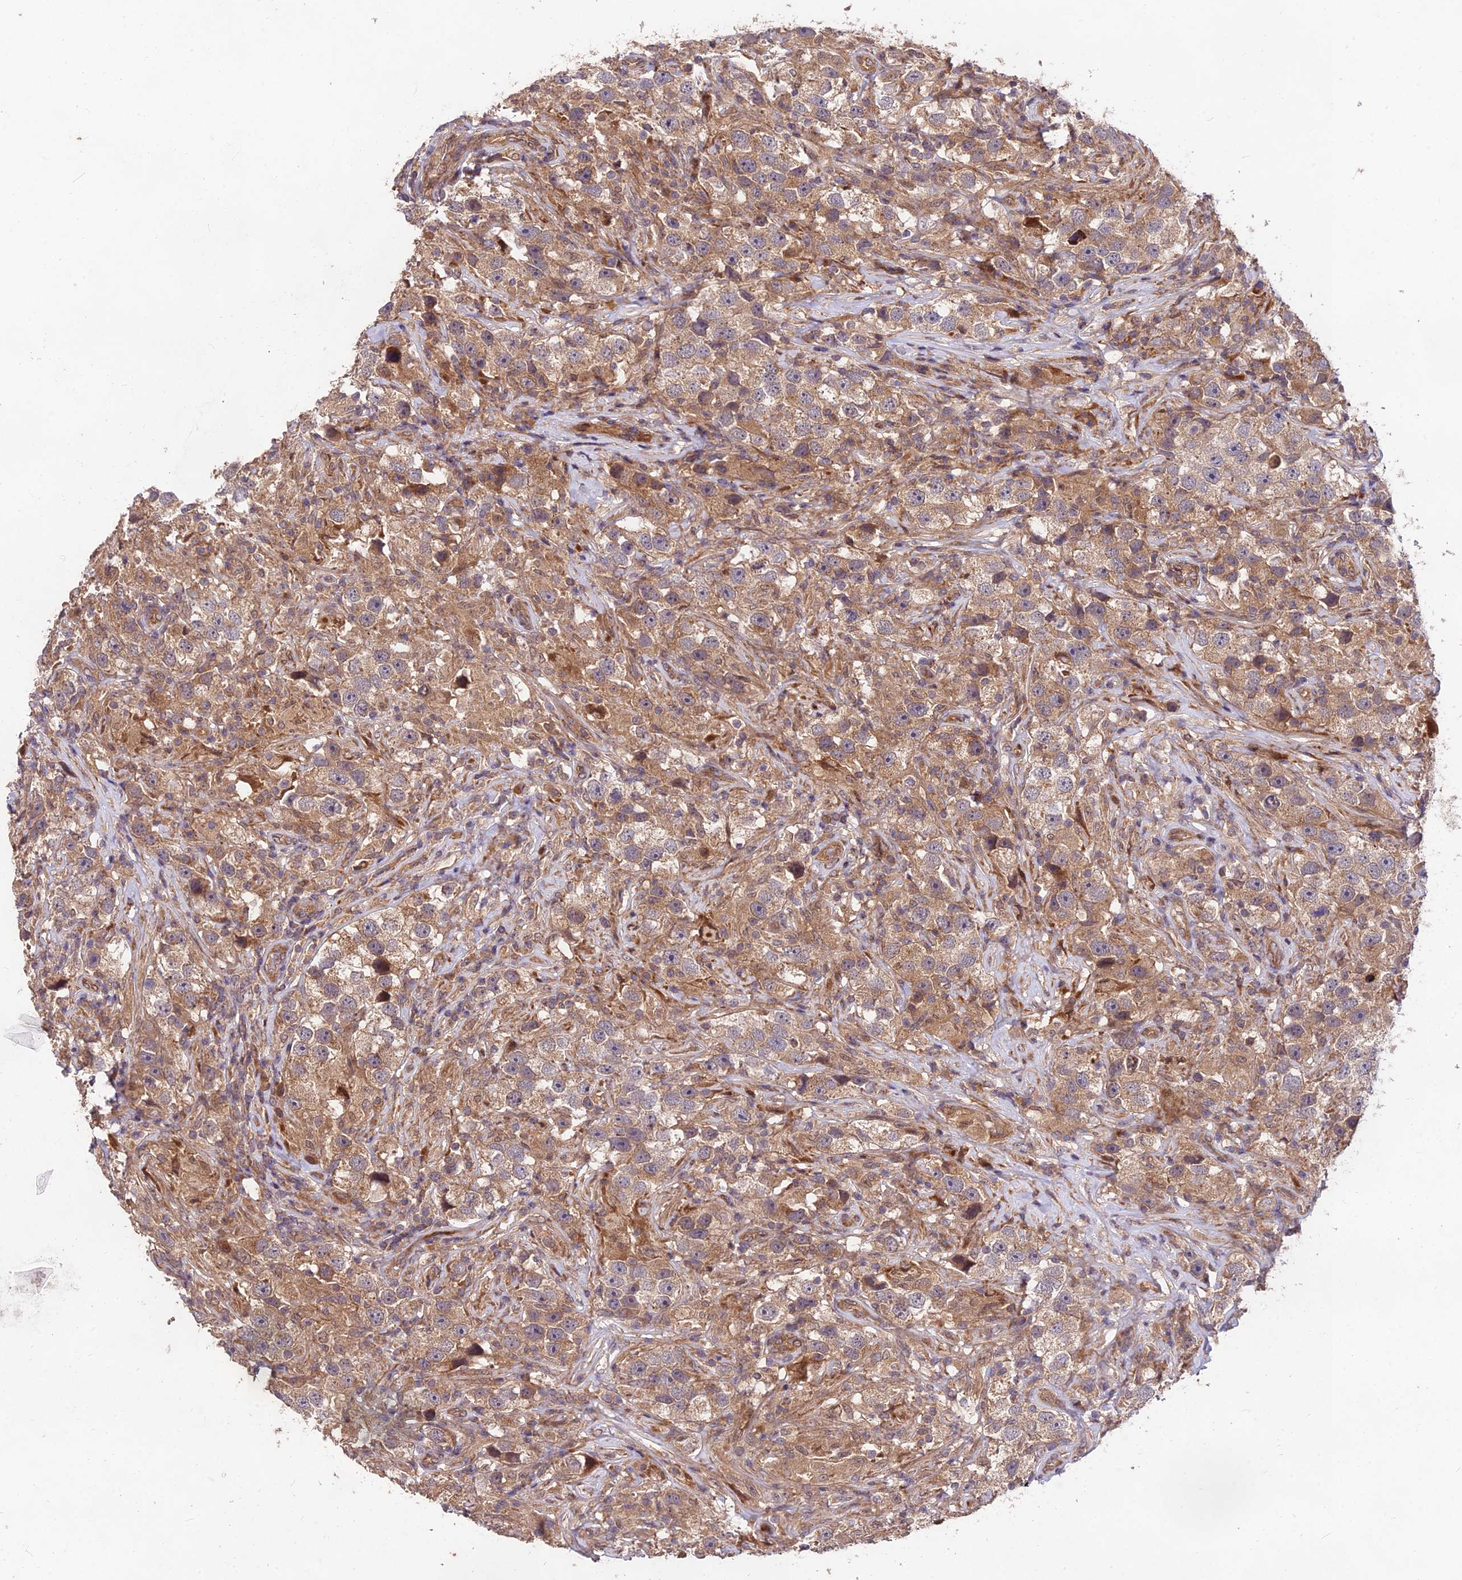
{"staining": {"intensity": "weak", "quantity": ">75%", "location": "cytoplasmic/membranous"}, "tissue": "testis cancer", "cell_type": "Tumor cells", "image_type": "cancer", "snomed": [{"axis": "morphology", "description": "Seminoma, NOS"}, {"axis": "topography", "description": "Testis"}], "caption": "High-power microscopy captured an IHC histopathology image of testis seminoma, revealing weak cytoplasmic/membranous positivity in about >75% of tumor cells.", "gene": "MKKS", "patient": {"sex": "male", "age": 49}}